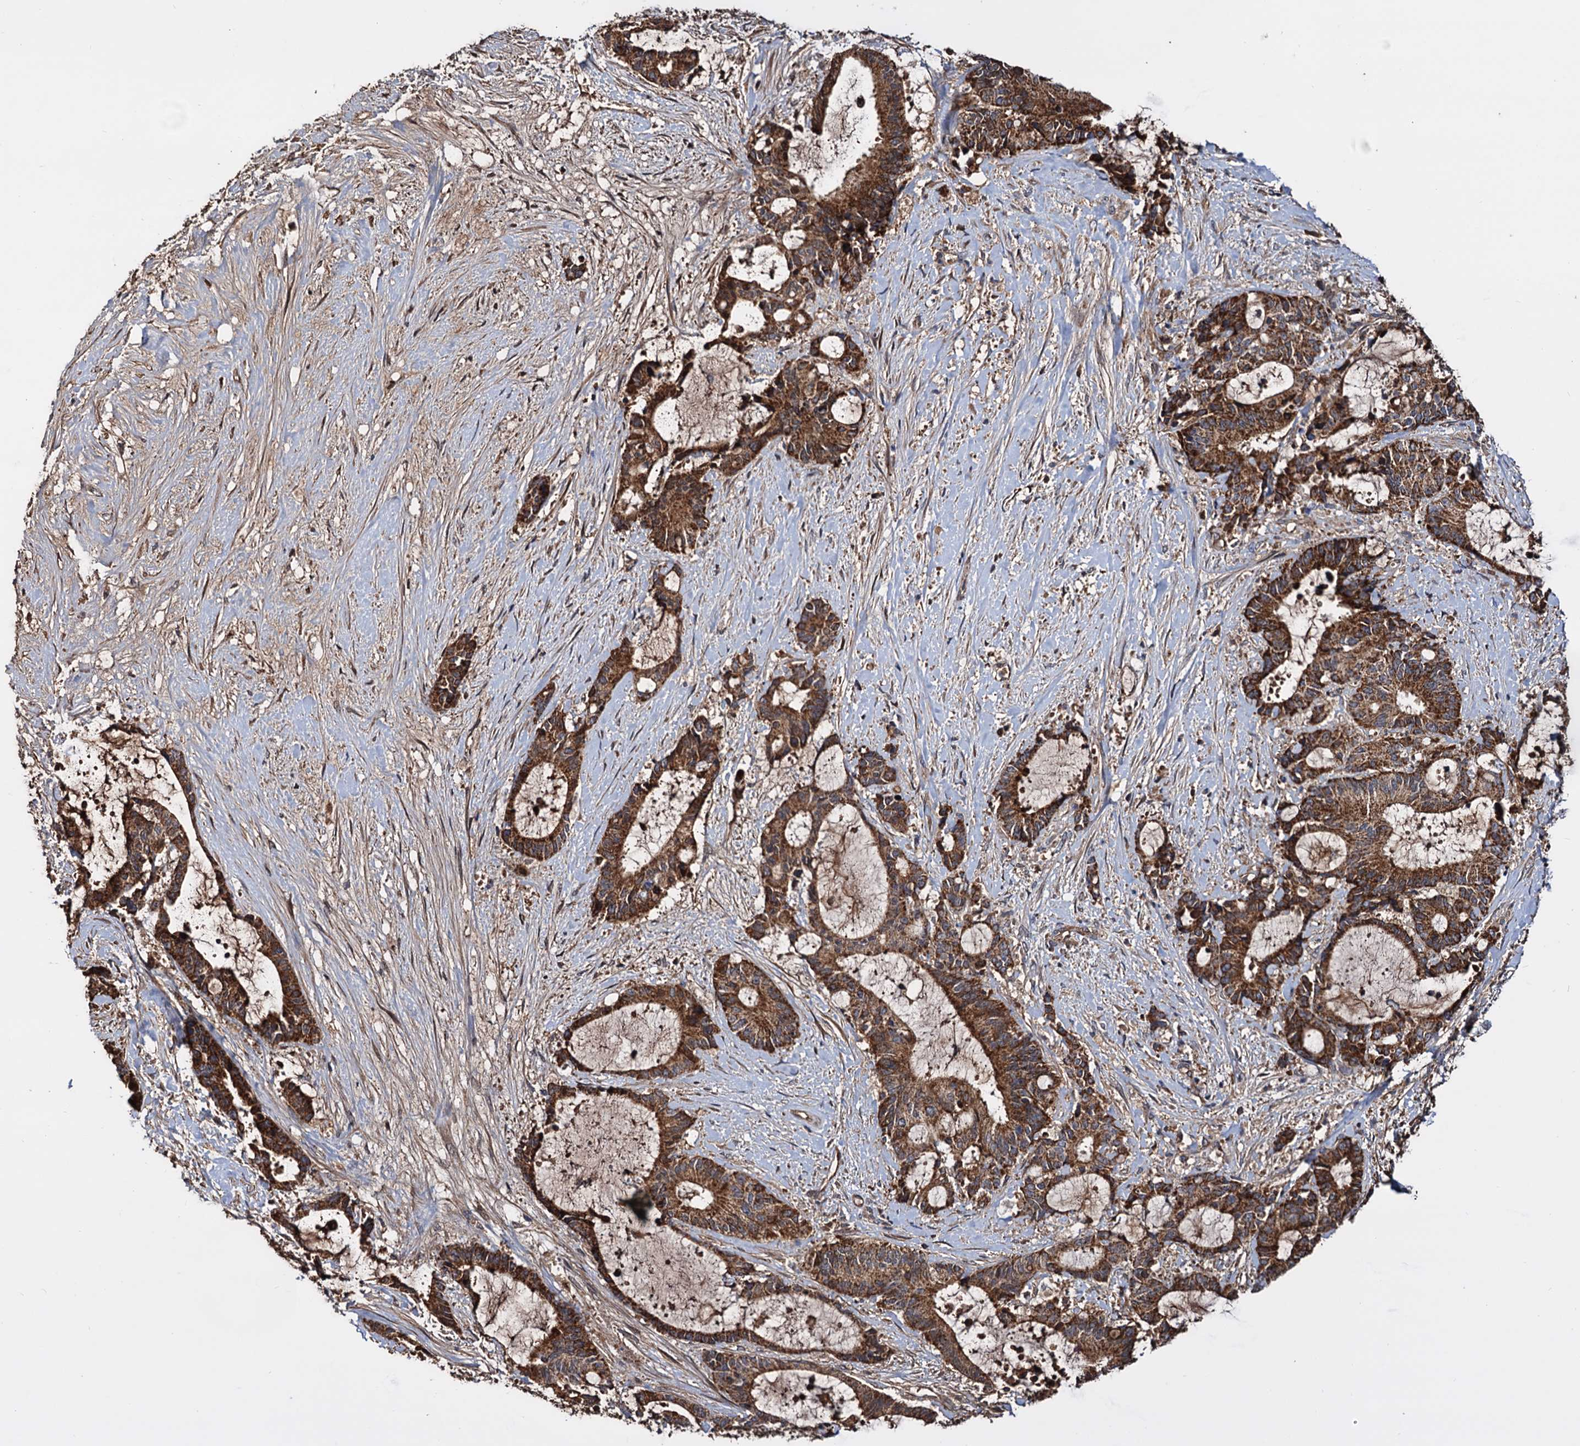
{"staining": {"intensity": "strong", "quantity": ">75%", "location": "cytoplasmic/membranous"}, "tissue": "liver cancer", "cell_type": "Tumor cells", "image_type": "cancer", "snomed": [{"axis": "morphology", "description": "Normal tissue, NOS"}, {"axis": "morphology", "description": "Cholangiocarcinoma"}, {"axis": "topography", "description": "Liver"}, {"axis": "topography", "description": "Peripheral nerve tissue"}], "caption": "High-power microscopy captured an immunohistochemistry (IHC) photomicrograph of liver cancer (cholangiocarcinoma), revealing strong cytoplasmic/membranous expression in about >75% of tumor cells.", "gene": "MRPL42", "patient": {"sex": "female", "age": 73}}